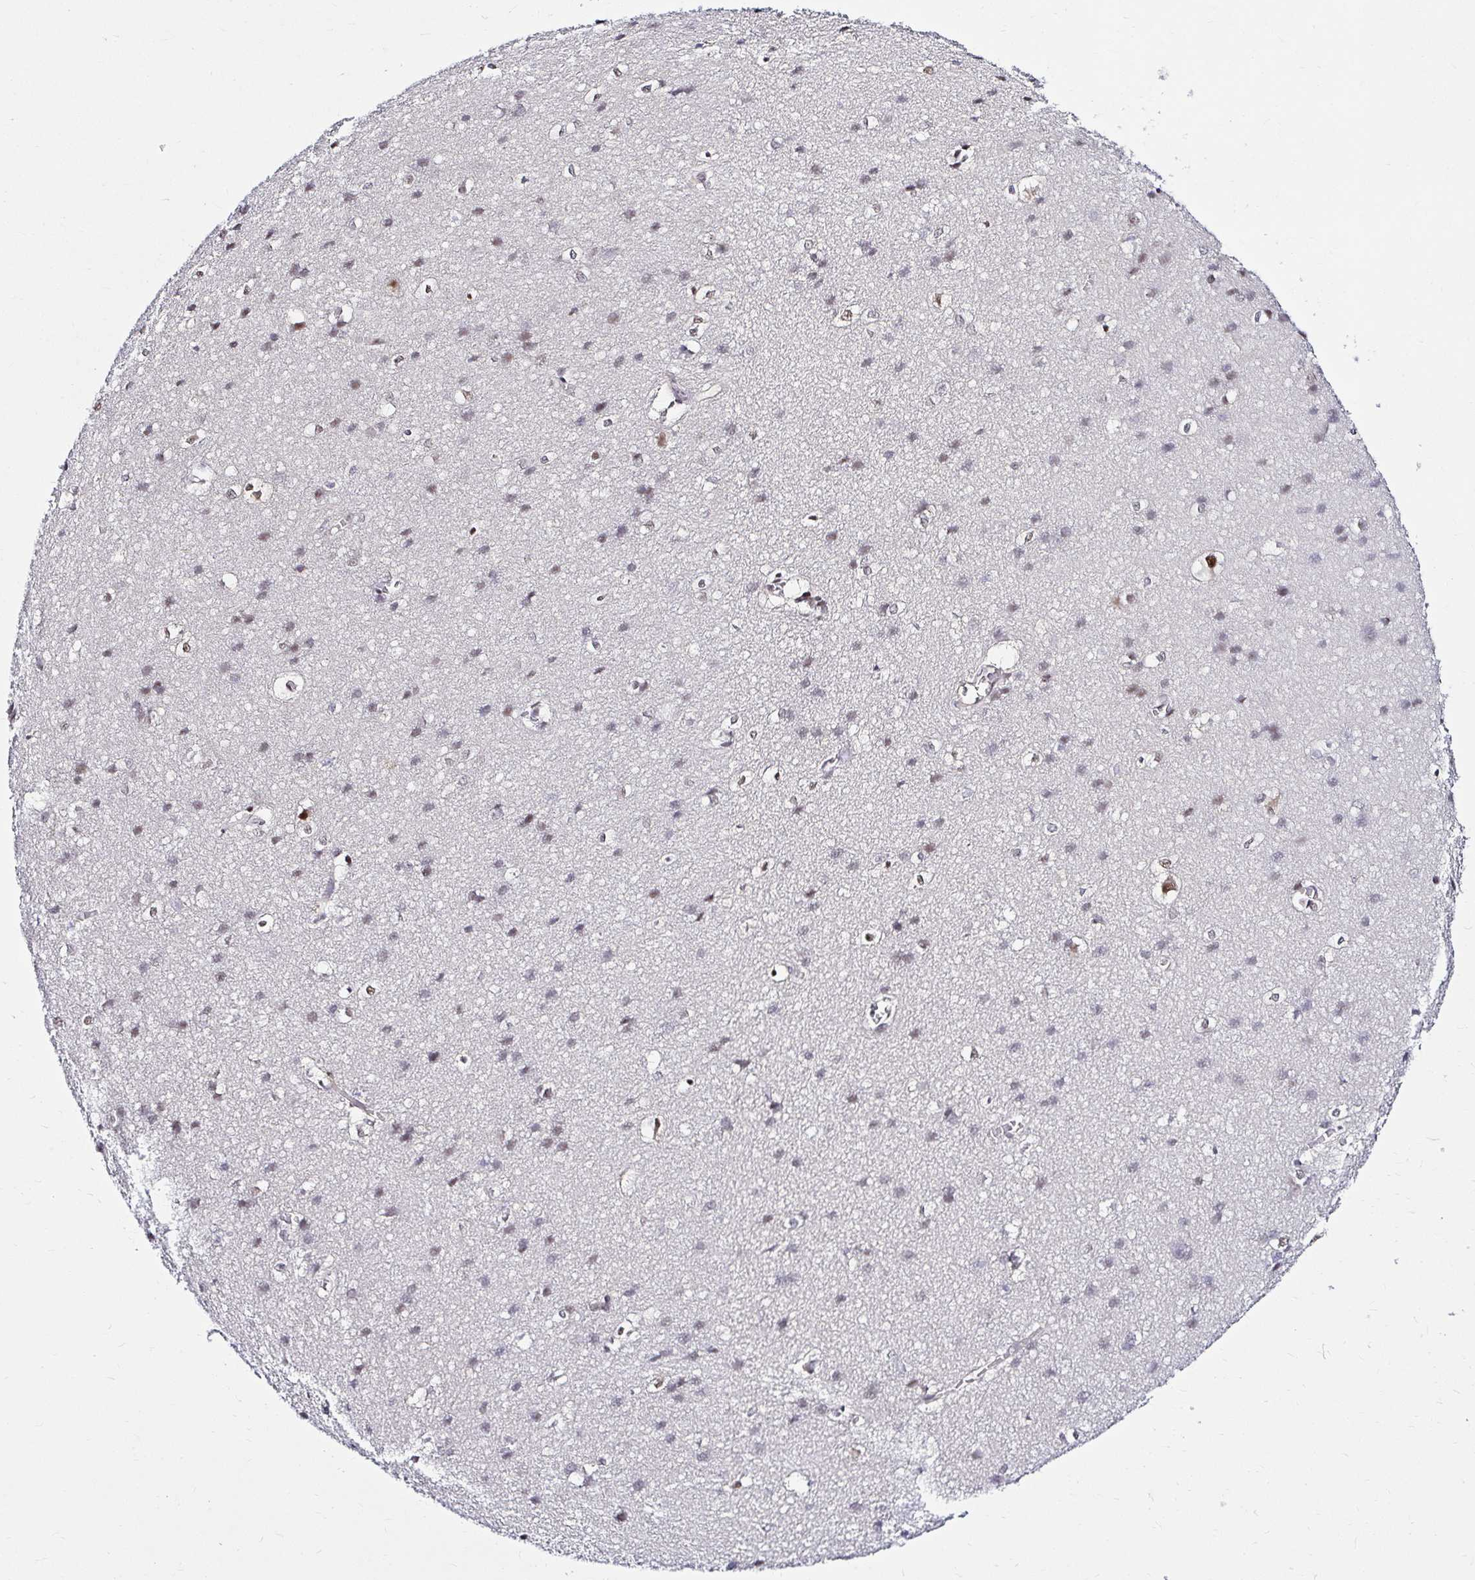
{"staining": {"intensity": "negative", "quantity": "none", "location": "none"}, "tissue": "cerebral cortex", "cell_type": "Endothelial cells", "image_type": "normal", "snomed": [{"axis": "morphology", "description": "Normal tissue, NOS"}, {"axis": "topography", "description": "Cerebral cortex"}], "caption": "Immunohistochemical staining of unremarkable human cerebral cortex displays no significant staining in endothelial cells.", "gene": "PSMD3", "patient": {"sex": "male", "age": 37}}